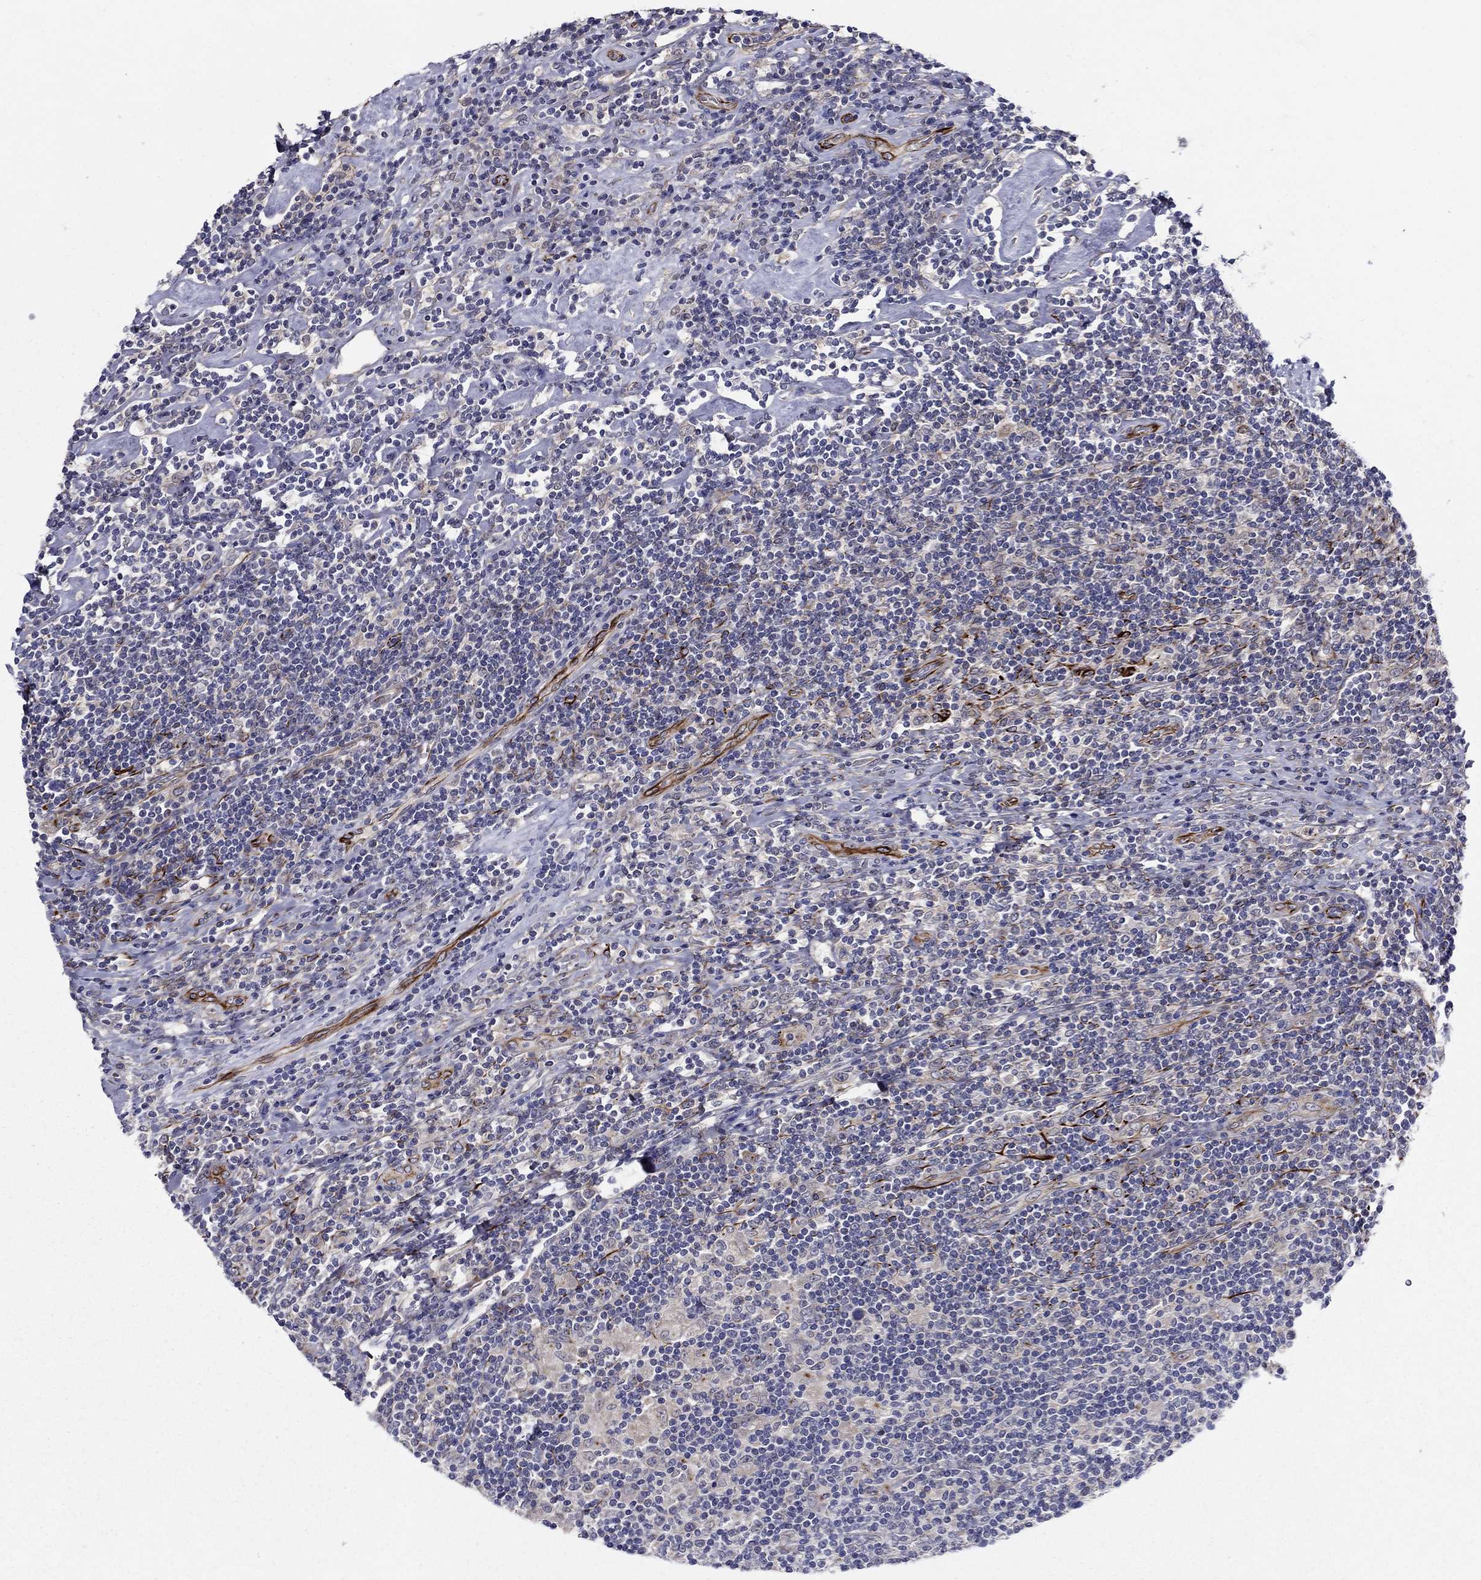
{"staining": {"intensity": "negative", "quantity": "none", "location": "none"}, "tissue": "lymphoma", "cell_type": "Tumor cells", "image_type": "cancer", "snomed": [{"axis": "morphology", "description": "Hodgkin's disease, NOS"}, {"axis": "topography", "description": "Lymph node"}], "caption": "Hodgkin's disease stained for a protein using immunohistochemistry reveals no positivity tumor cells.", "gene": "LACTB2", "patient": {"sex": "male", "age": 40}}